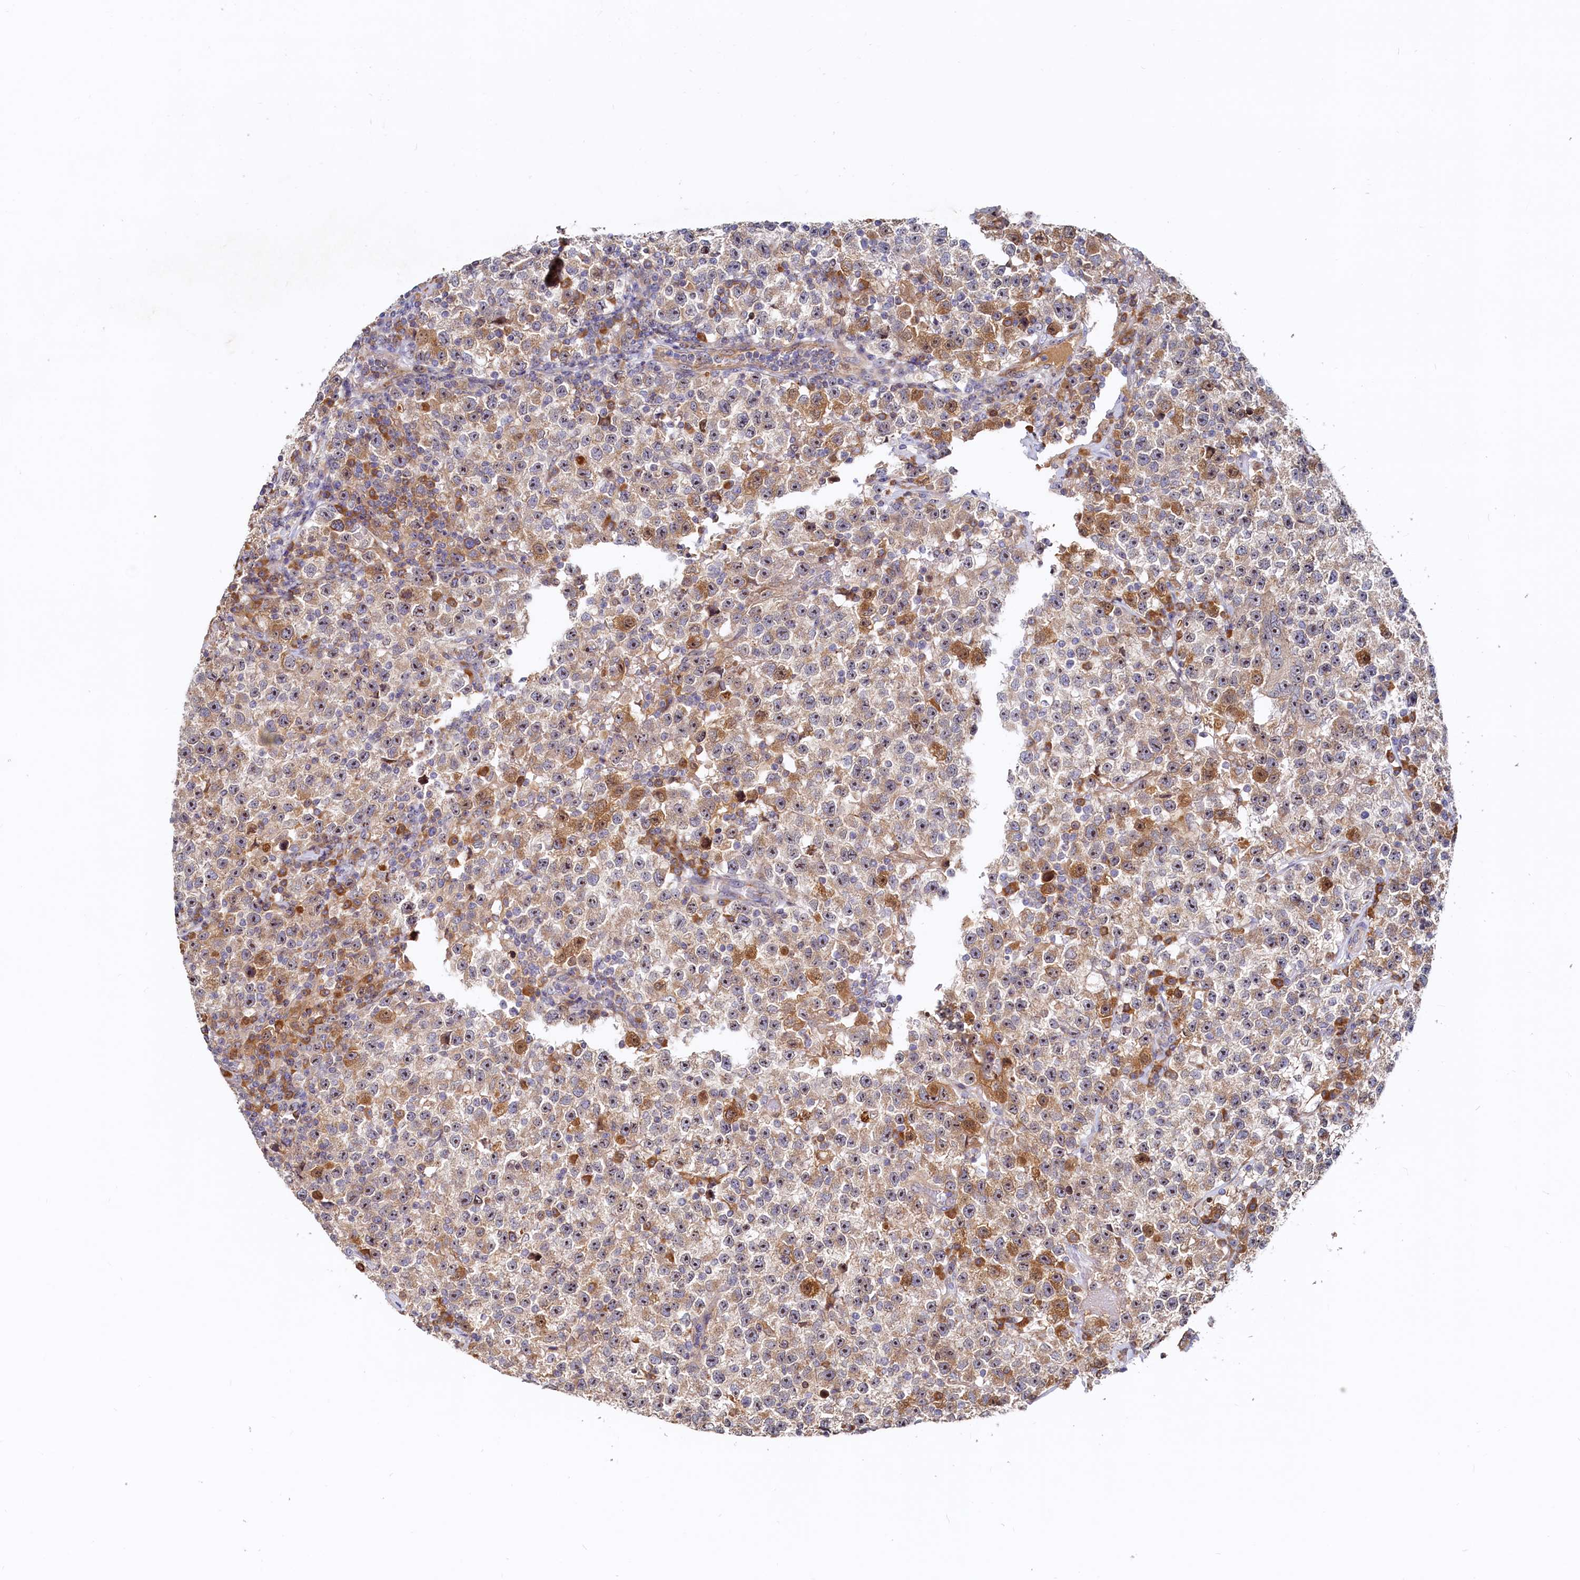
{"staining": {"intensity": "moderate", "quantity": "25%-75%", "location": "cytoplasmic/membranous,nuclear"}, "tissue": "testis cancer", "cell_type": "Tumor cells", "image_type": "cancer", "snomed": [{"axis": "morphology", "description": "Seminoma, NOS"}, {"axis": "topography", "description": "Testis"}], "caption": "Testis cancer stained with a protein marker displays moderate staining in tumor cells.", "gene": "RGS7BP", "patient": {"sex": "male", "age": 22}}